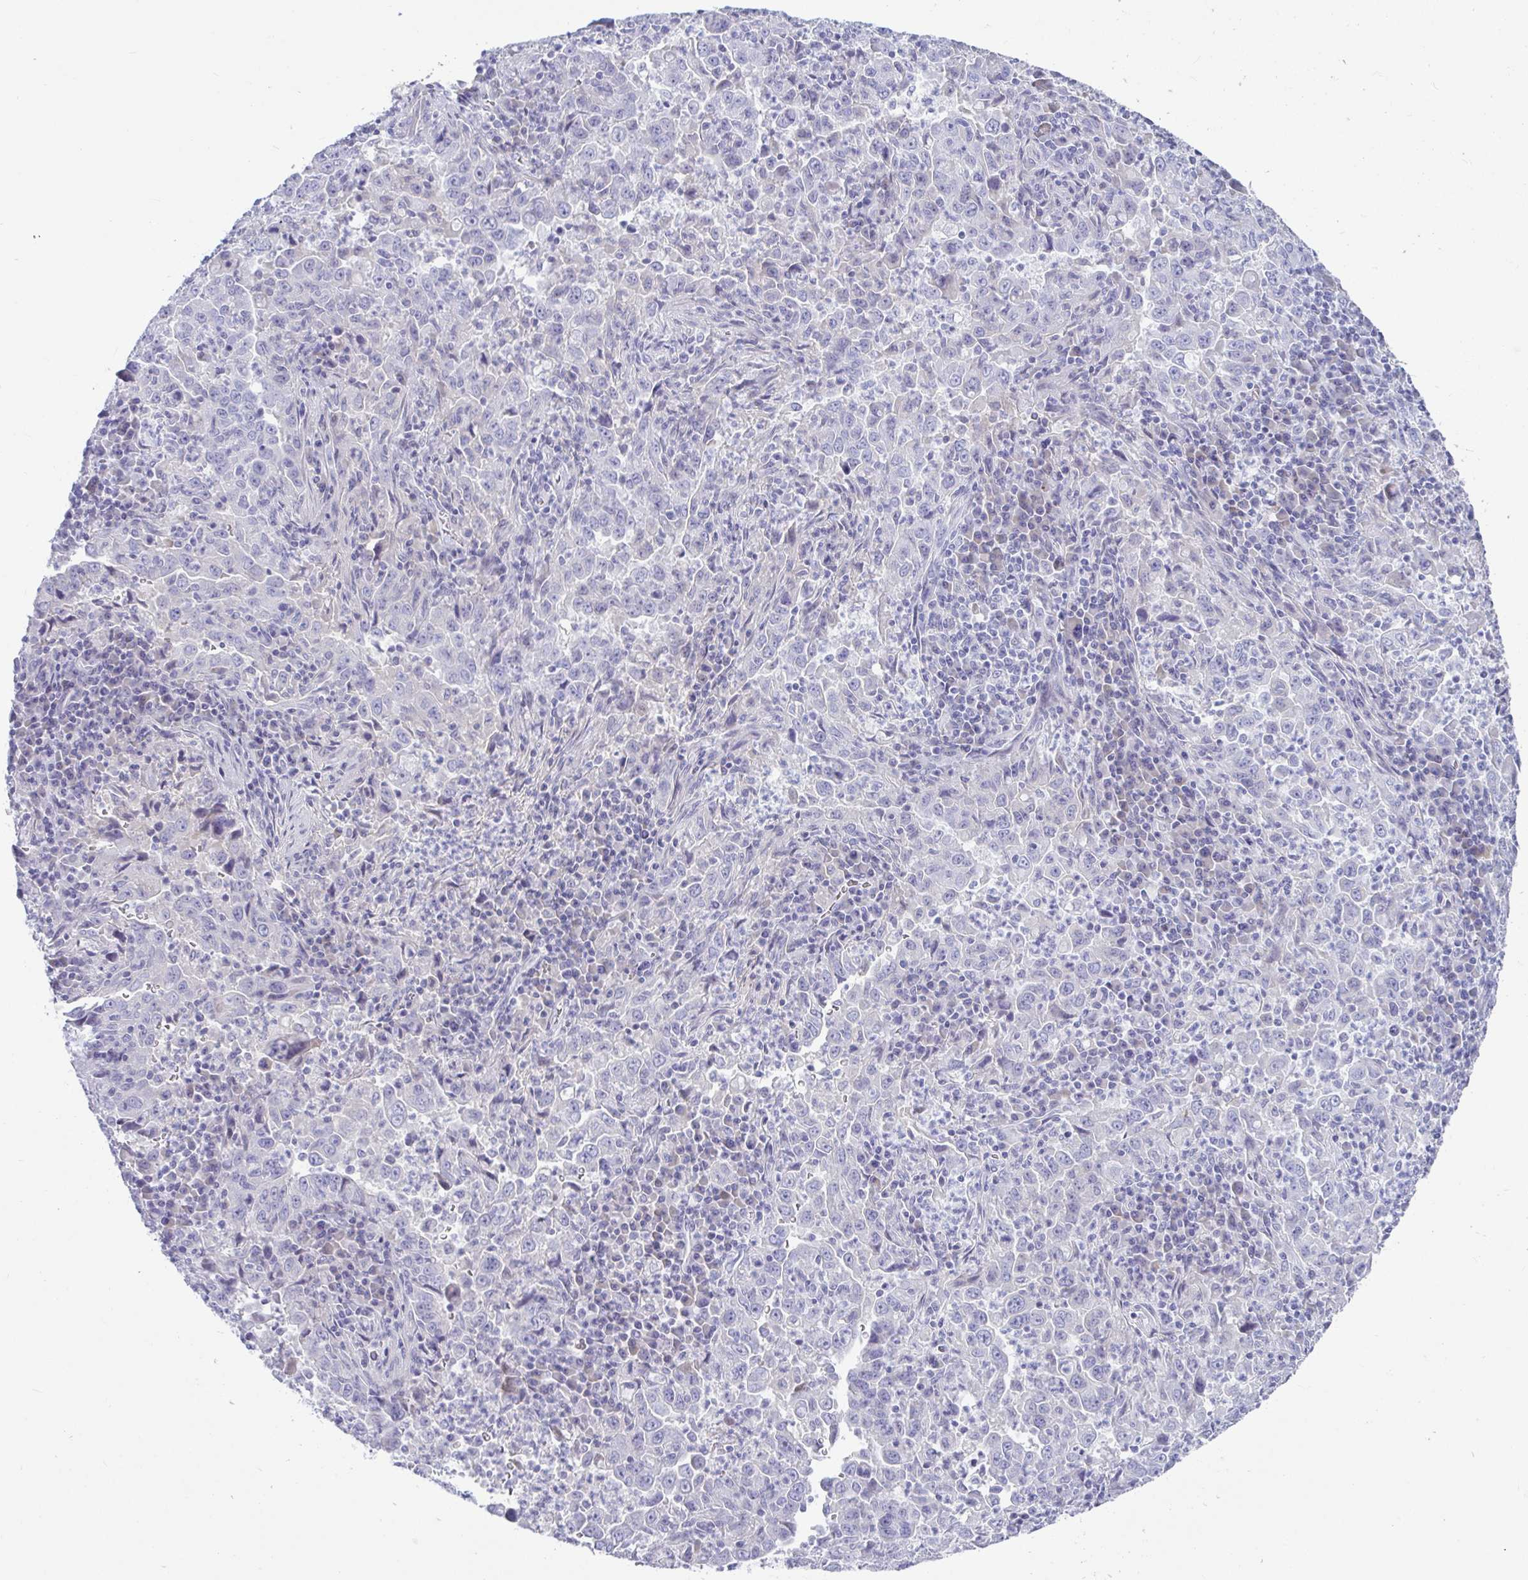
{"staining": {"intensity": "negative", "quantity": "none", "location": "none"}, "tissue": "lung cancer", "cell_type": "Tumor cells", "image_type": "cancer", "snomed": [{"axis": "morphology", "description": "Adenocarcinoma, NOS"}, {"axis": "topography", "description": "Lung"}], "caption": "Adenocarcinoma (lung) was stained to show a protein in brown. There is no significant positivity in tumor cells.", "gene": "NPY", "patient": {"sex": "male", "age": 67}}